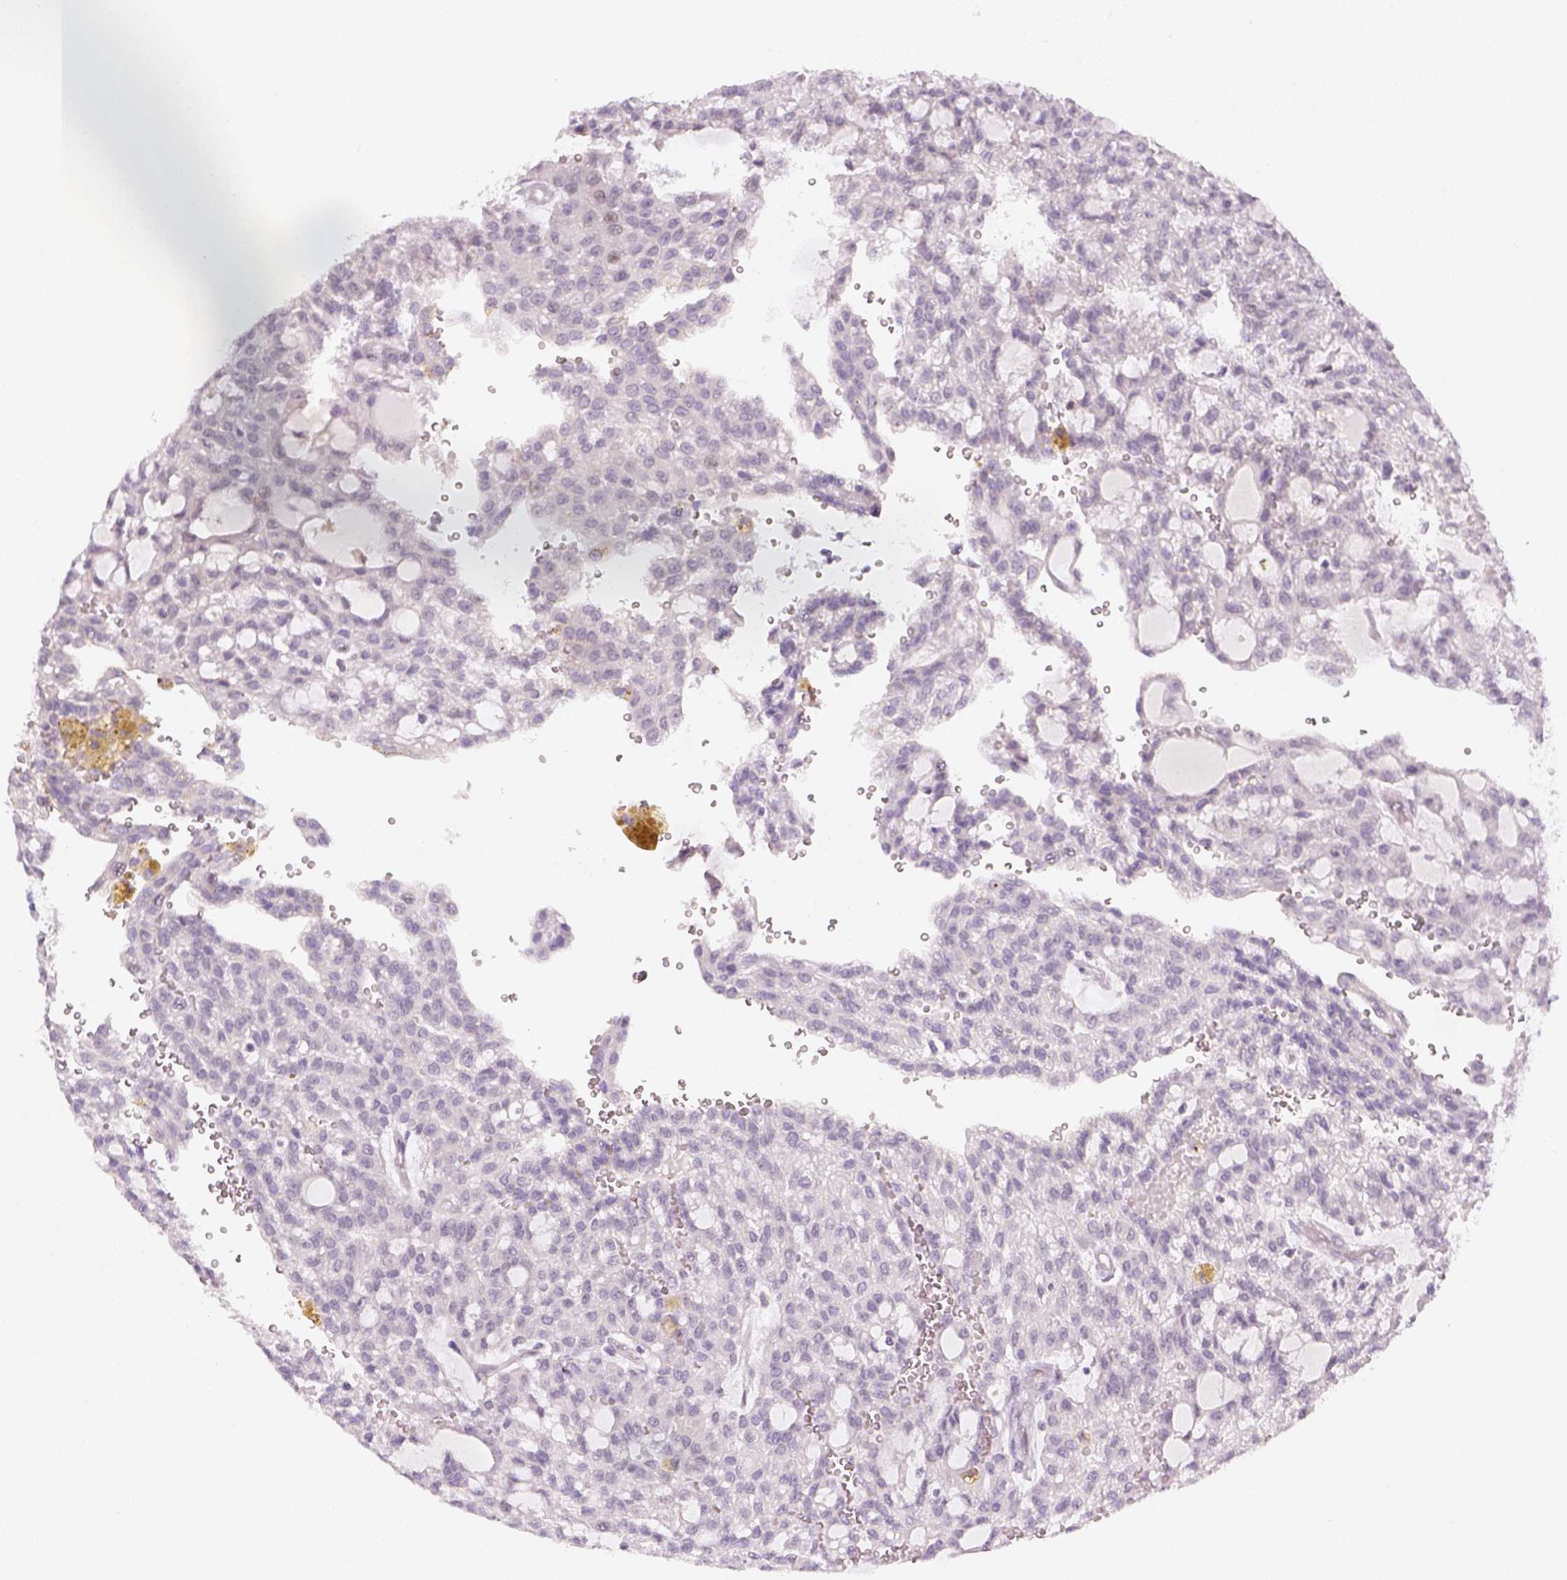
{"staining": {"intensity": "negative", "quantity": "none", "location": "none"}, "tissue": "renal cancer", "cell_type": "Tumor cells", "image_type": "cancer", "snomed": [{"axis": "morphology", "description": "Adenocarcinoma, NOS"}, {"axis": "topography", "description": "Kidney"}], "caption": "Renal adenocarcinoma was stained to show a protein in brown. There is no significant staining in tumor cells.", "gene": "MAGEB3", "patient": {"sex": "male", "age": 63}}